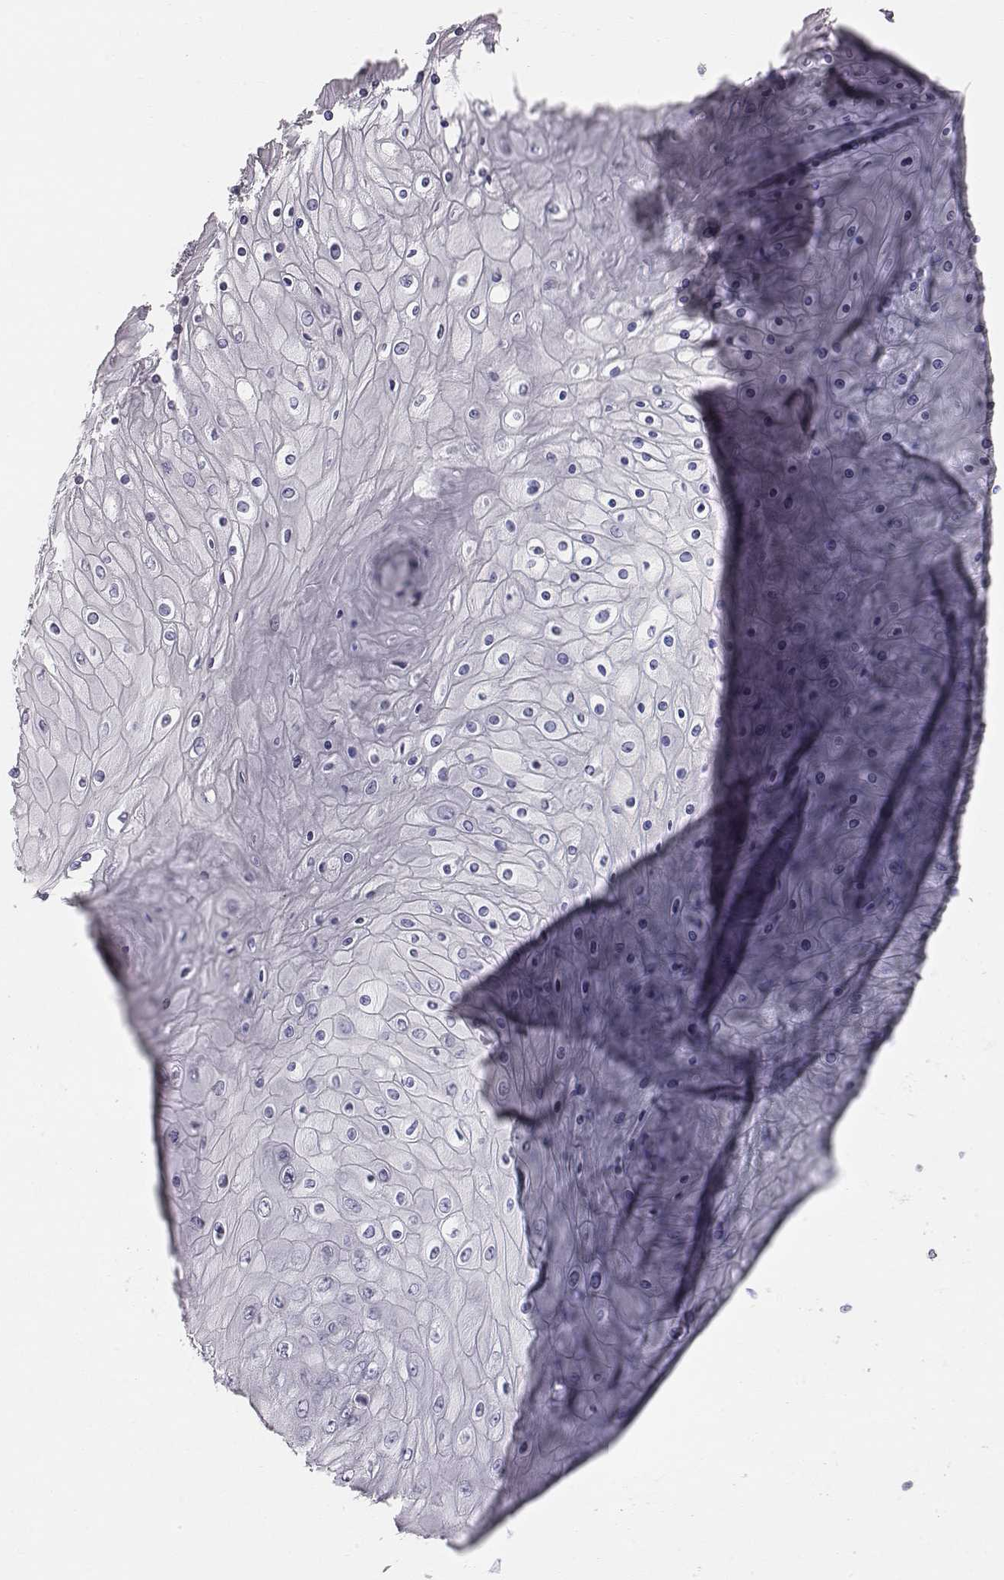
{"staining": {"intensity": "negative", "quantity": "none", "location": "none"}, "tissue": "skin cancer", "cell_type": "Tumor cells", "image_type": "cancer", "snomed": [{"axis": "morphology", "description": "Squamous cell carcinoma, NOS"}, {"axis": "topography", "description": "Skin"}], "caption": "A micrograph of squamous cell carcinoma (skin) stained for a protein exhibits no brown staining in tumor cells.", "gene": "HBZ", "patient": {"sex": "male", "age": 62}}